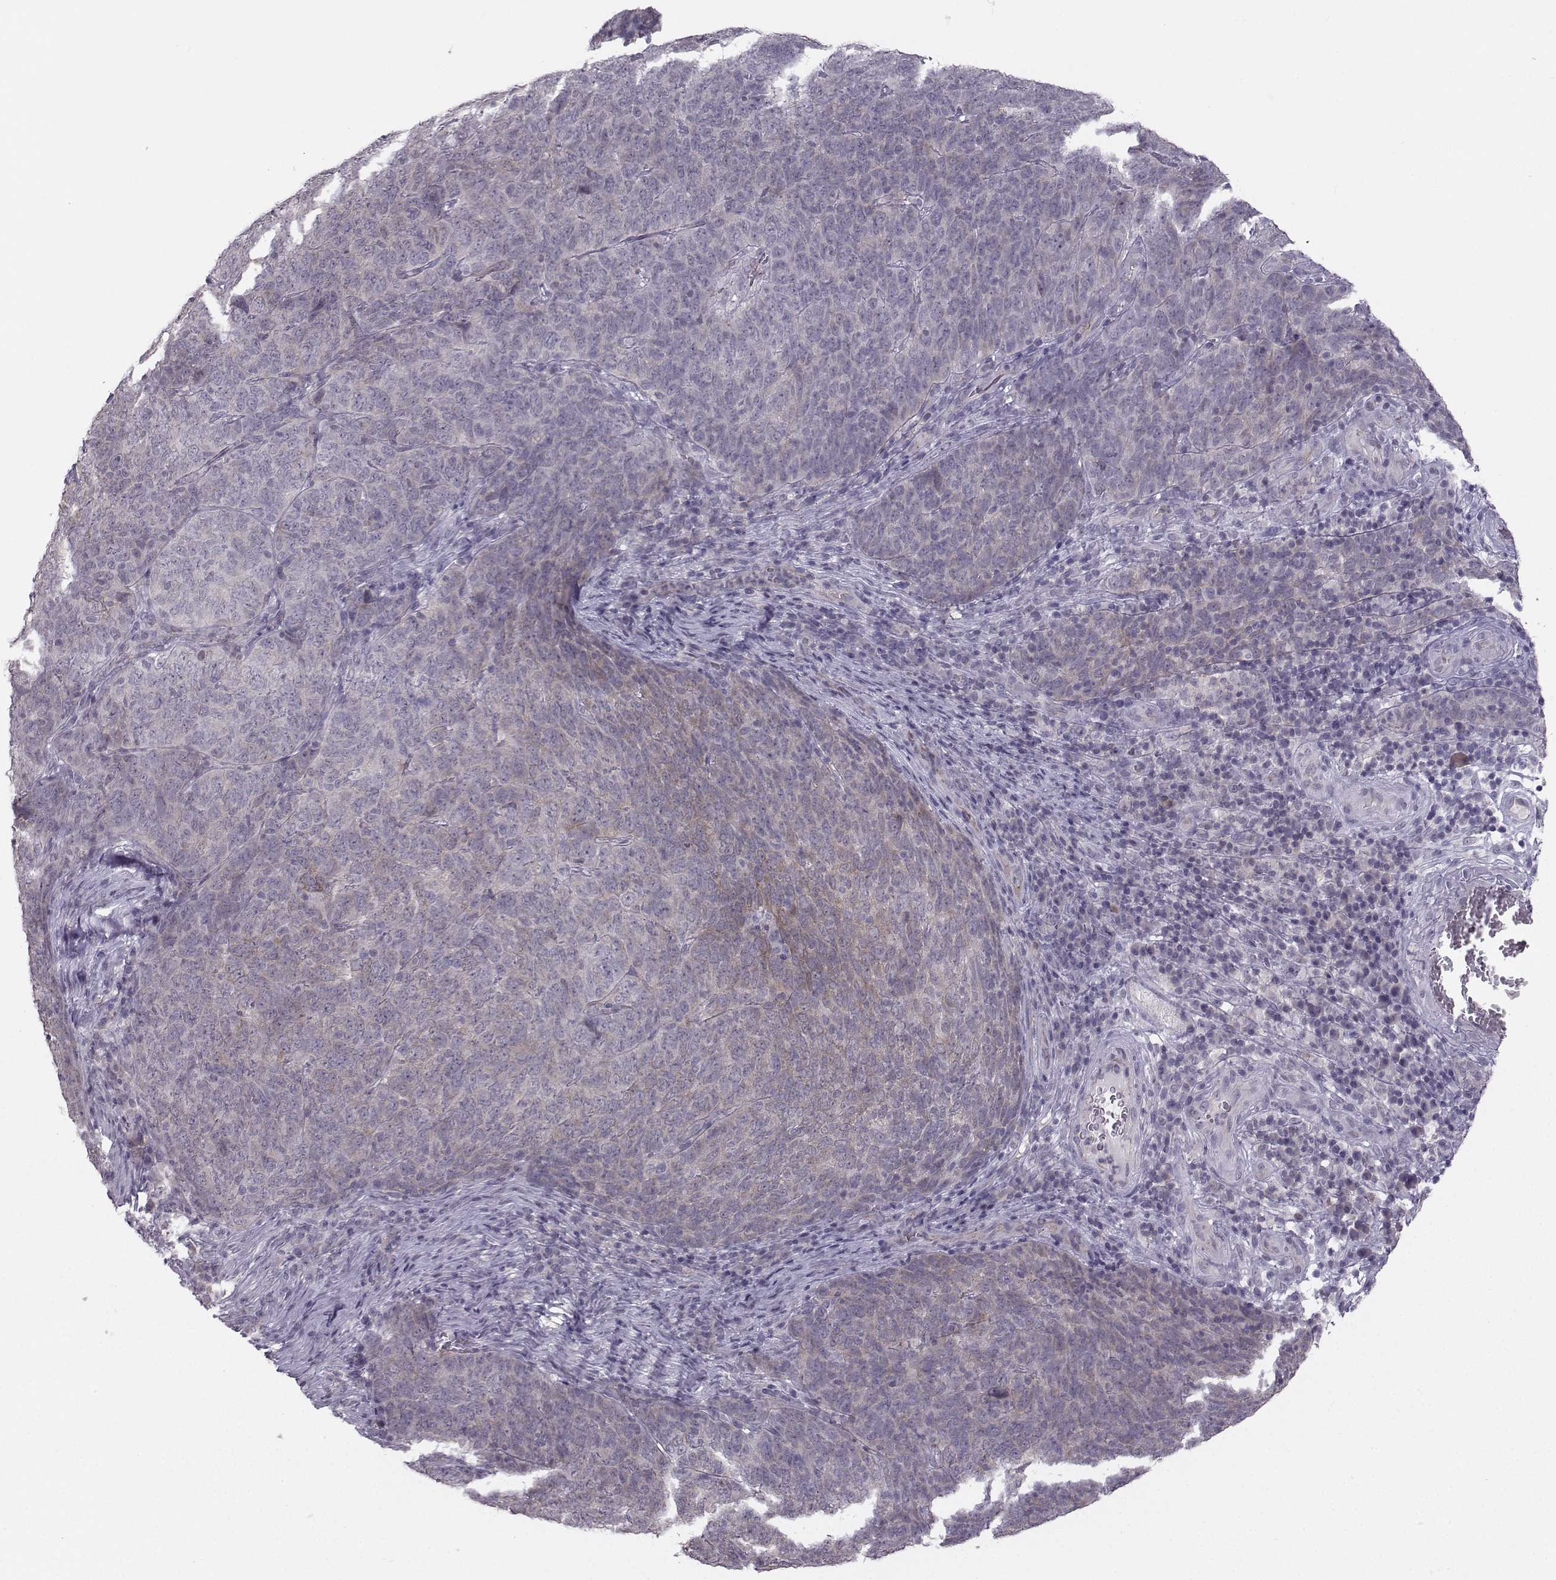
{"staining": {"intensity": "weak", "quantity": "<25%", "location": "cytoplasmic/membranous"}, "tissue": "skin cancer", "cell_type": "Tumor cells", "image_type": "cancer", "snomed": [{"axis": "morphology", "description": "Squamous cell carcinoma, NOS"}, {"axis": "topography", "description": "Skin"}, {"axis": "topography", "description": "Anal"}], "caption": "Tumor cells show no significant protein expression in skin cancer (squamous cell carcinoma).", "gene": "MAST1", "patient": {"sex": "female", "age": 51}}